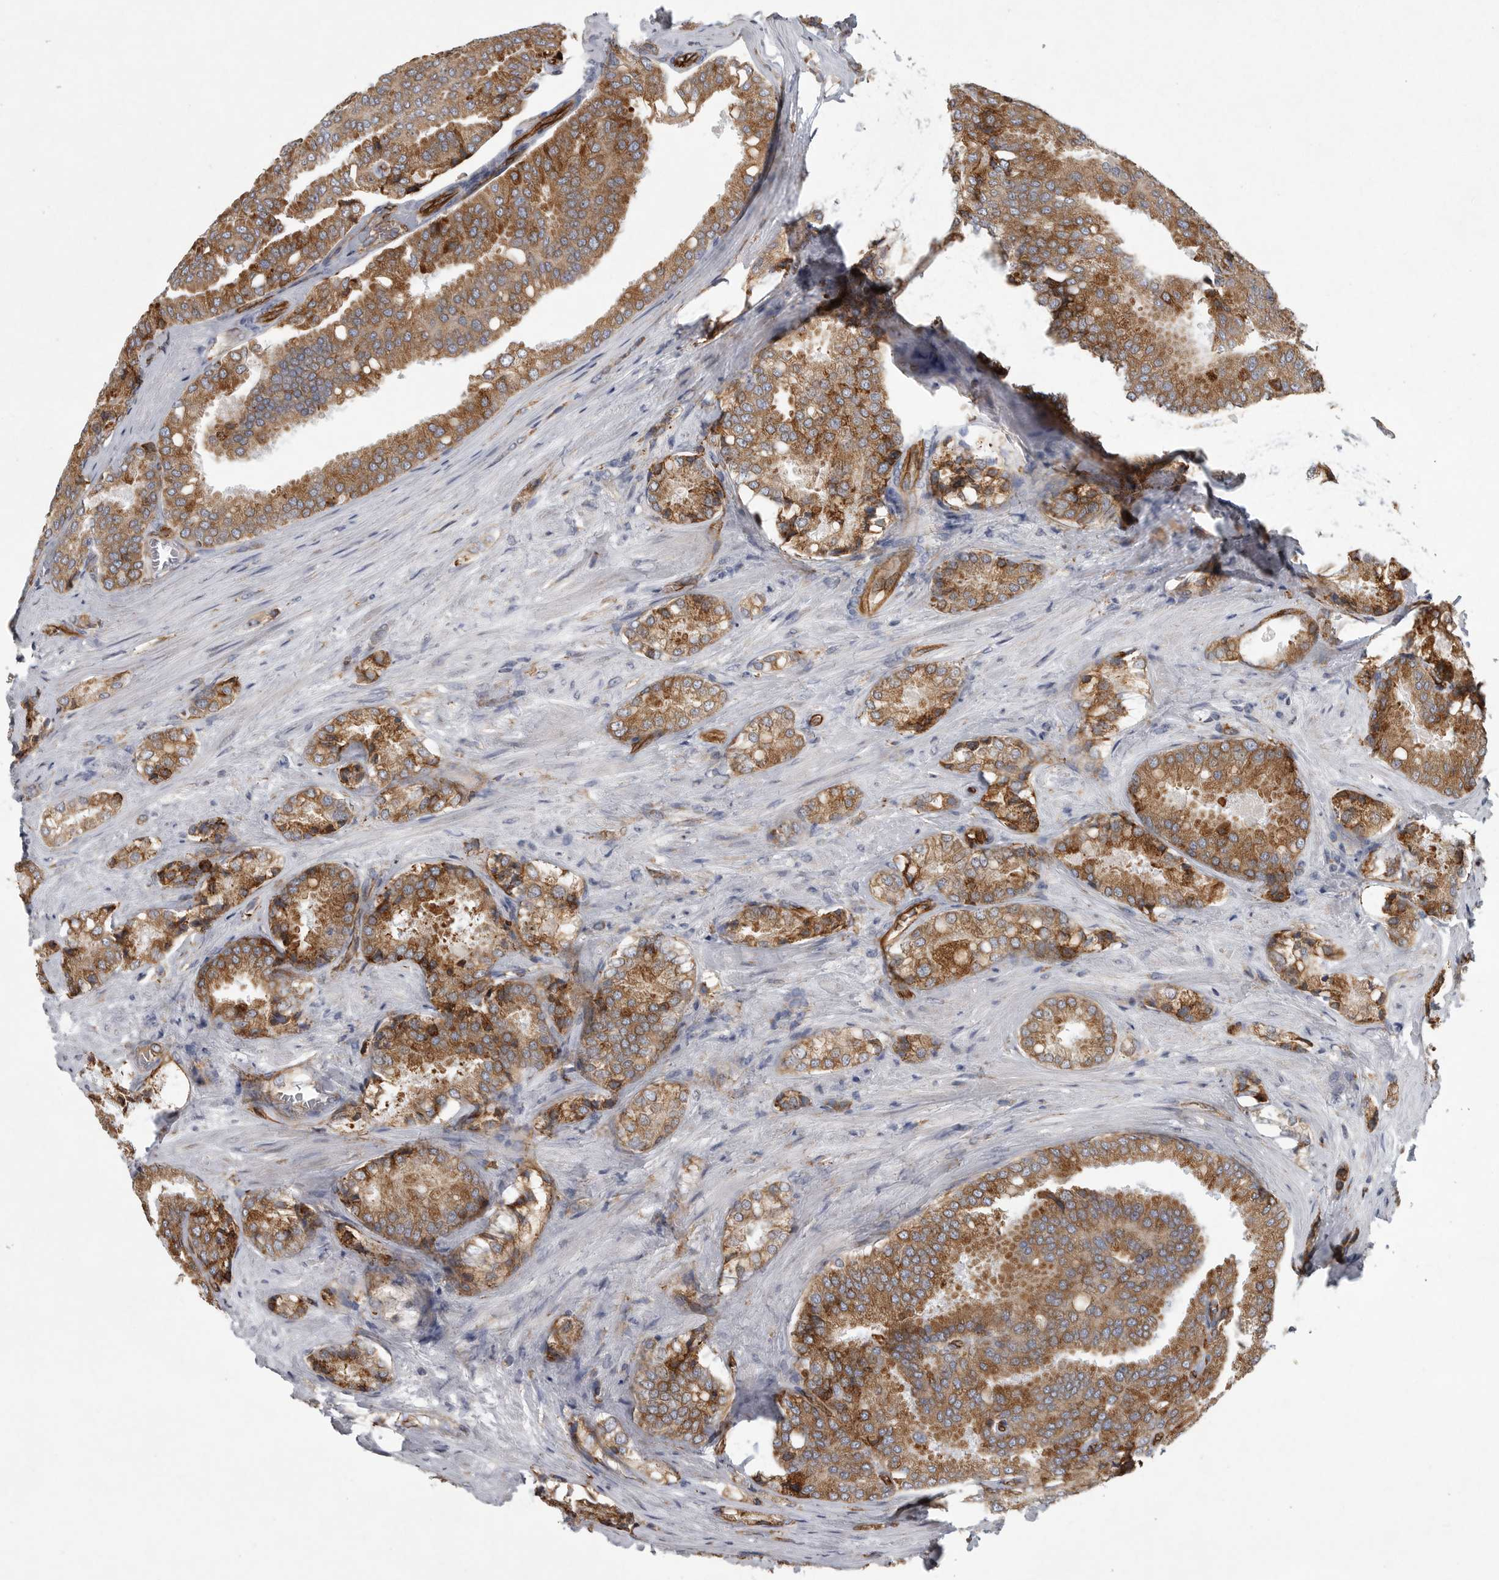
{"staining": {"intensity": "moderate", "quantity": ">75%", "location": "cytoplasmic/membranous"}, "tissue": "prostate cancer", "cell_type": "Tumor cells", "image_type": "cancer", "snomed": [{"axis": "morphology", "description": "Adenocarcinoma, High grade"}, {"axis": "topography", "description": "Prostate"}], "caption": "High-grade adenocarcinoma (prostate) tissue shows moderate cytoplasmic/membranous positivity in approximately >75% of tumor cells", "gene": "MINPP1", "patient": {"sex": "male", "age": 50}}